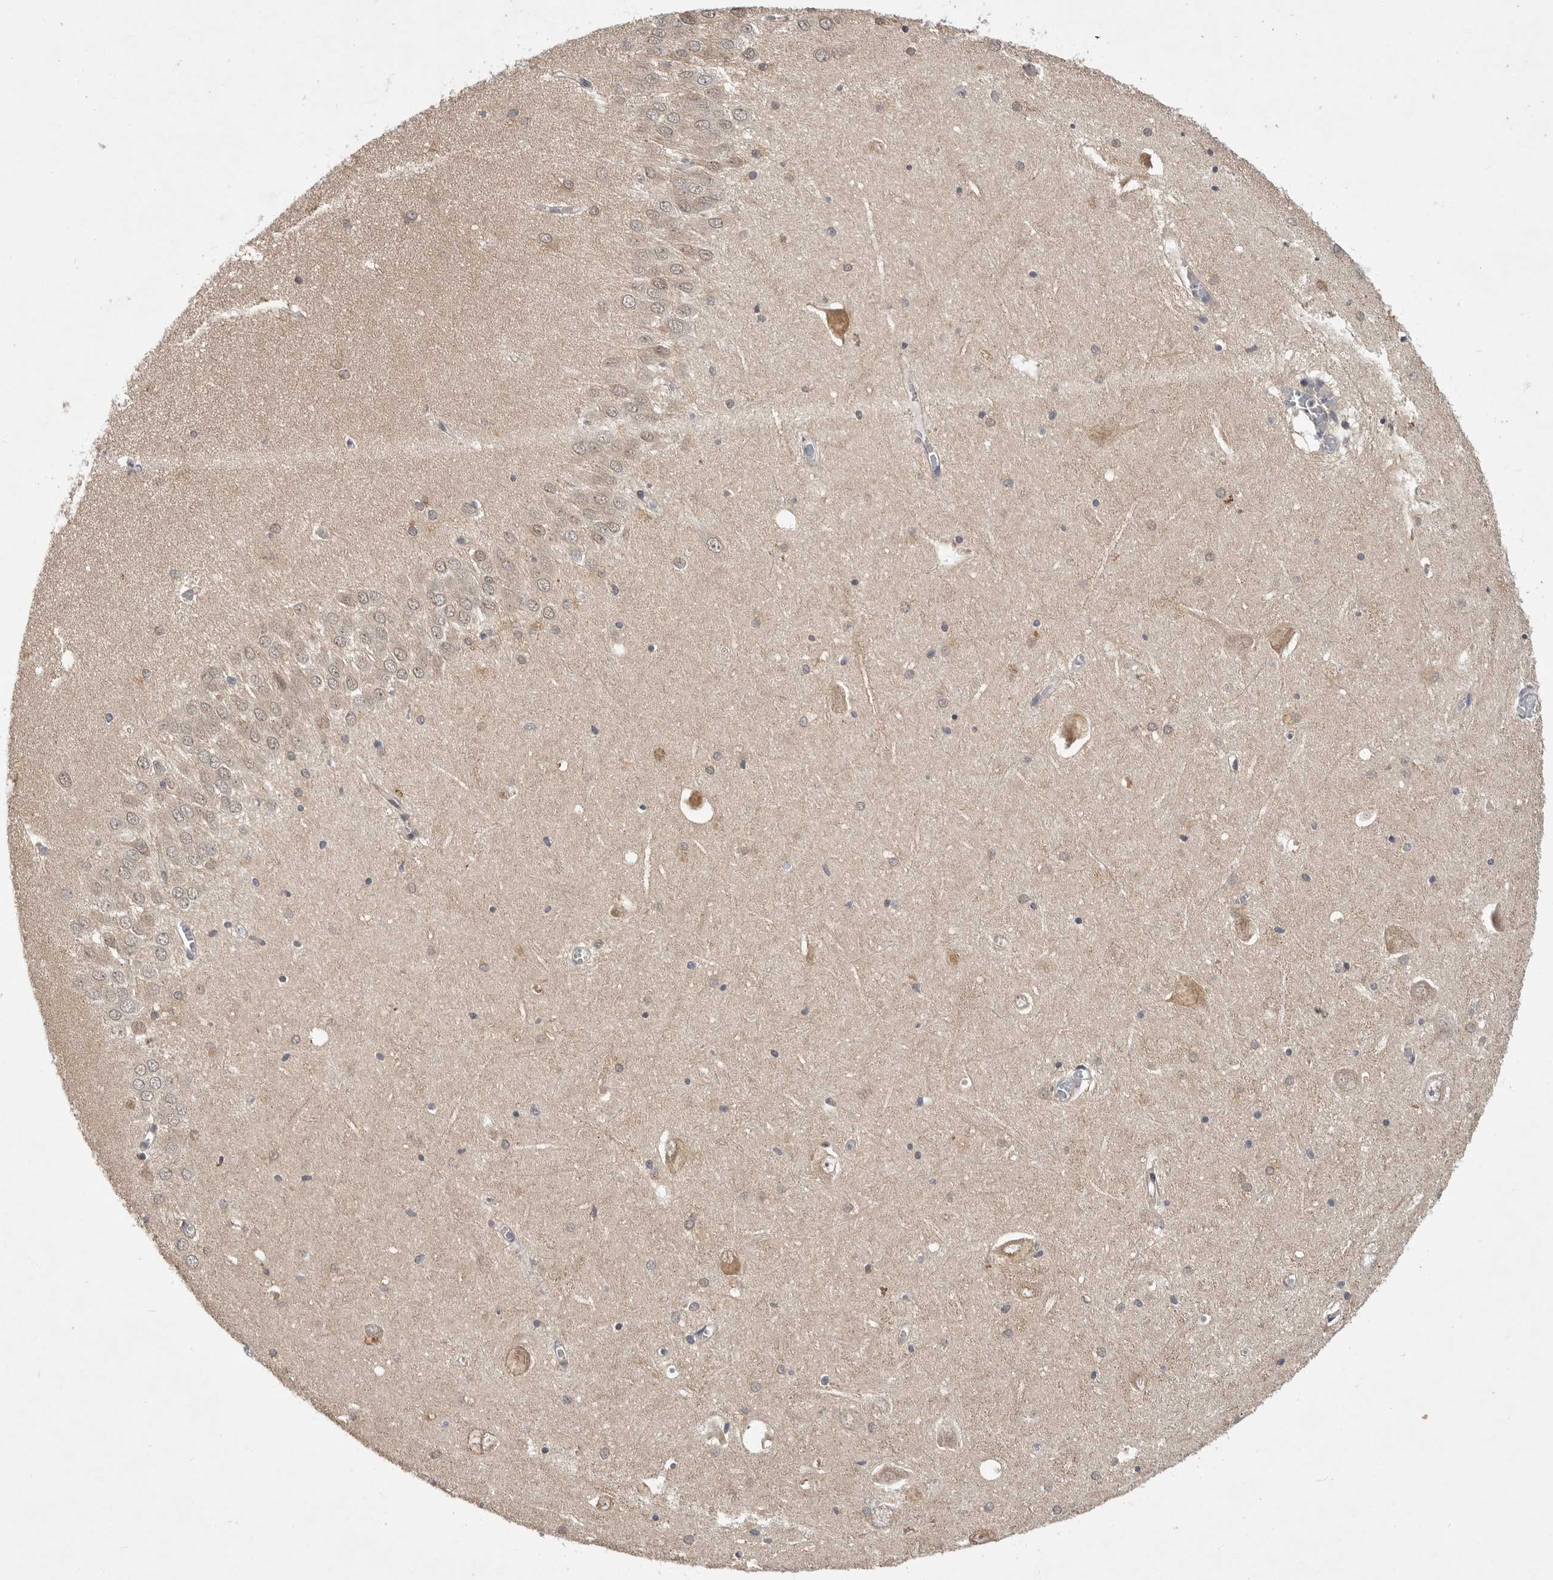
{"staining": {"intensity": "moderate", "quantity": "<25%", "location": "cytoplasmic/membranous"}, "tissue": "hippocampus", "cell_type": "Glial cells", "image_type": "normal", "snomed": [{"axis": "morphology", "description": "Normal tissue, NOS"}, {"axis": "topography", "description": "Hippocampus"}], "caption": "The image exhibits immunohistochemical staining of normal hippocampus. There is moderate cytoplasmic/membranous staining is appreciated in approximately <25% of glial cells. (Brightfield microscopy of DAB IHC at high magnification).", "gene": "KYAT3", "patient": {"sex": "male", "age": 70}}